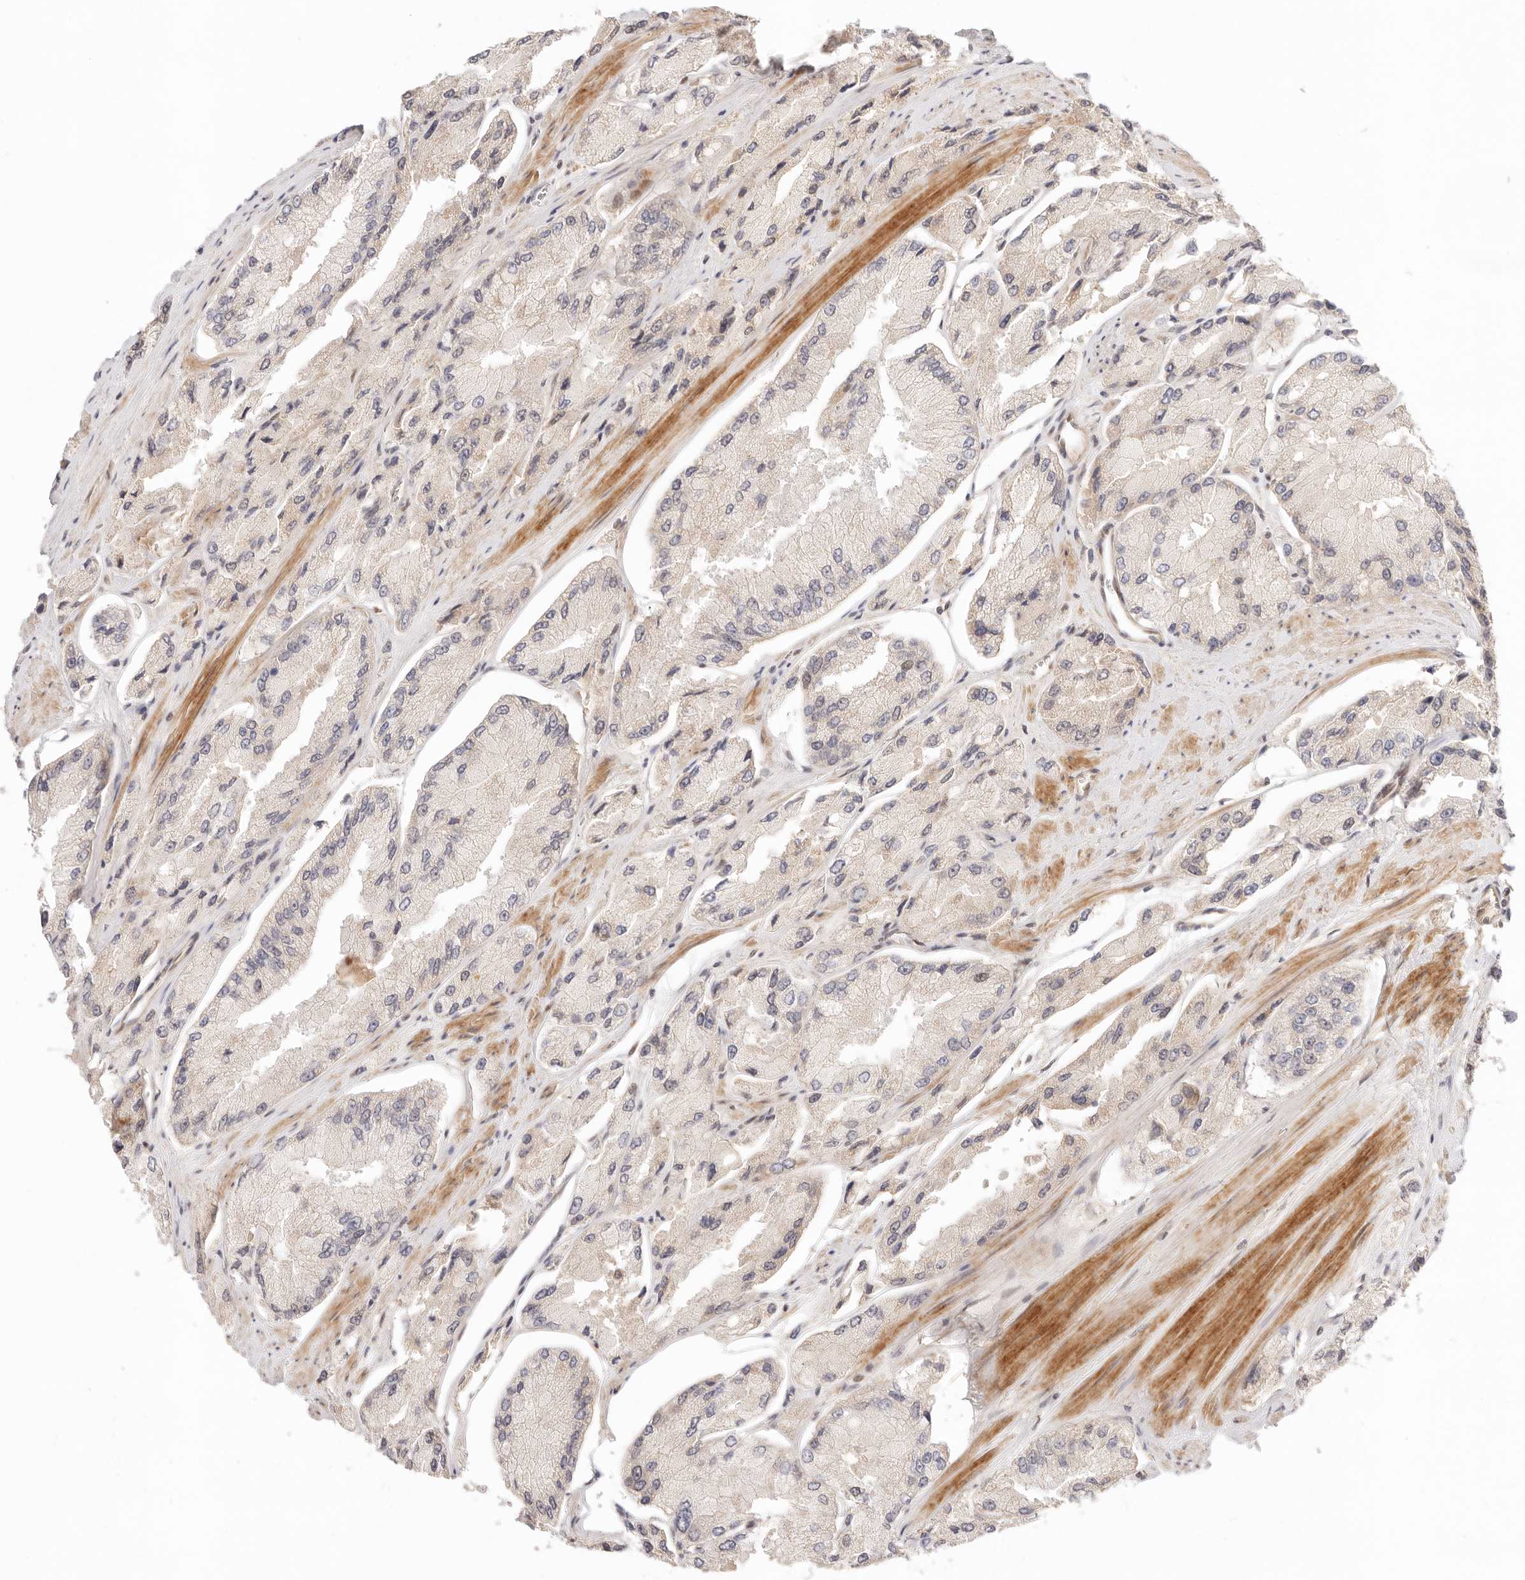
{"staining": {"intensity": "negative", "quantity": "none", "location": "none"}, "tissue": "prostate cancer", "cell_type": "Tumor cells", "image_type": "cancer", "snomed": [{"axis": "morphology", "description": "Adenocarcinoma, High grade"}, {"axis": "topography", "description": "Prostate"}], "caption": "Immunohistochemistry (IHC) photomicrograph of neoplastic tissue: high-grade adenocarcinoma (prostate) stained with DAB shows no significant protein expression in tumor cells.", "gene": "PHLDA3", "patient": {"sex": "male", "age": 58}}